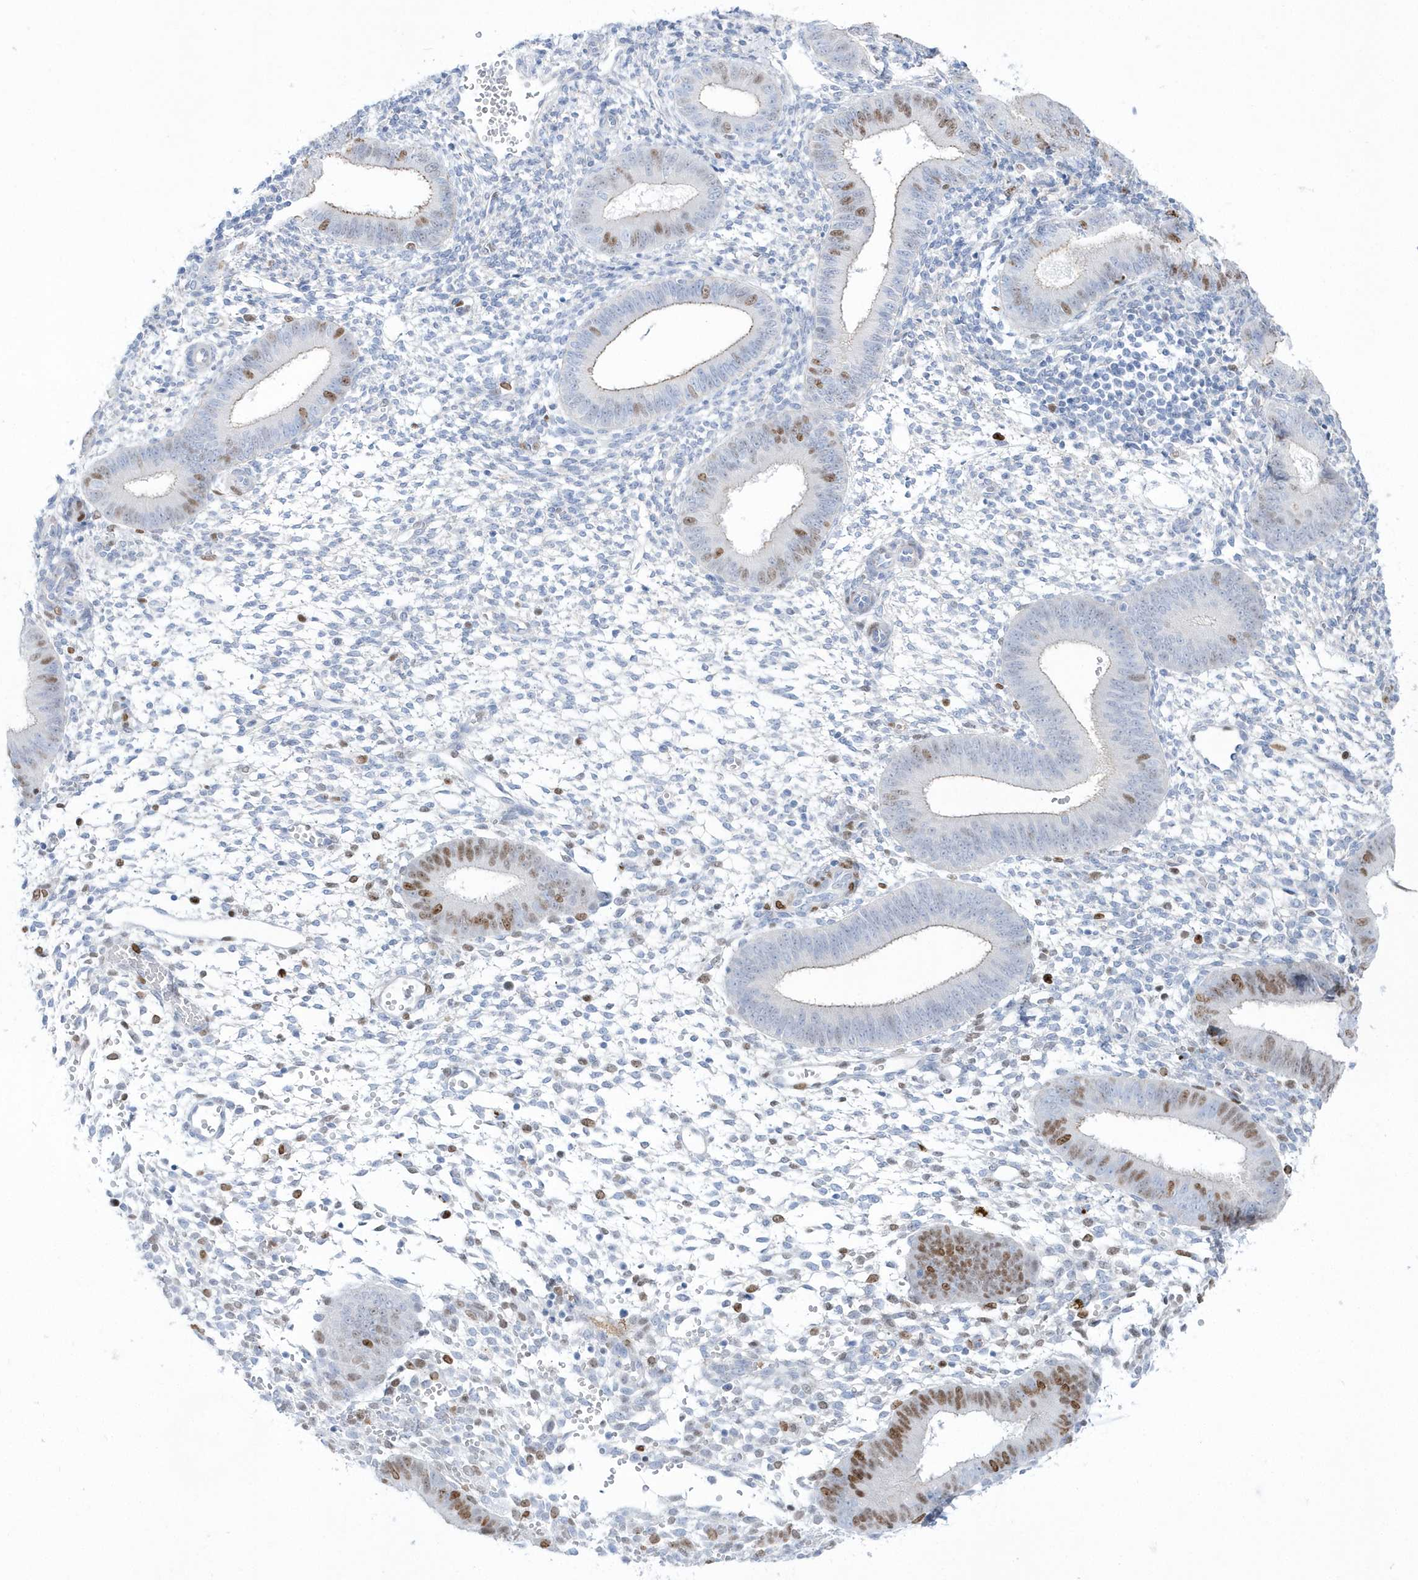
{"staining": {"intensity": "moderate", "quantity": "<25%", "location": "nuclear"}, "tissue": "endometrium", "cell_type": "Cells in endometrial stroma", "image_type": "normal", "snomed": [{"axis": "morphology", "description": "Normal tissue, NOS"}, {"axis": "topography", "description": "Uterus"}, {"axis": "topography", "description": "Endometrium"}], "caption": "Cells in endometrial stroma demonstrate low levels of moderate nuclear staining in approximately <25% of cells in unremarkable human endometrium.", "gene": "TMCO6", "patient": {"sex": "female", "age": 48}}